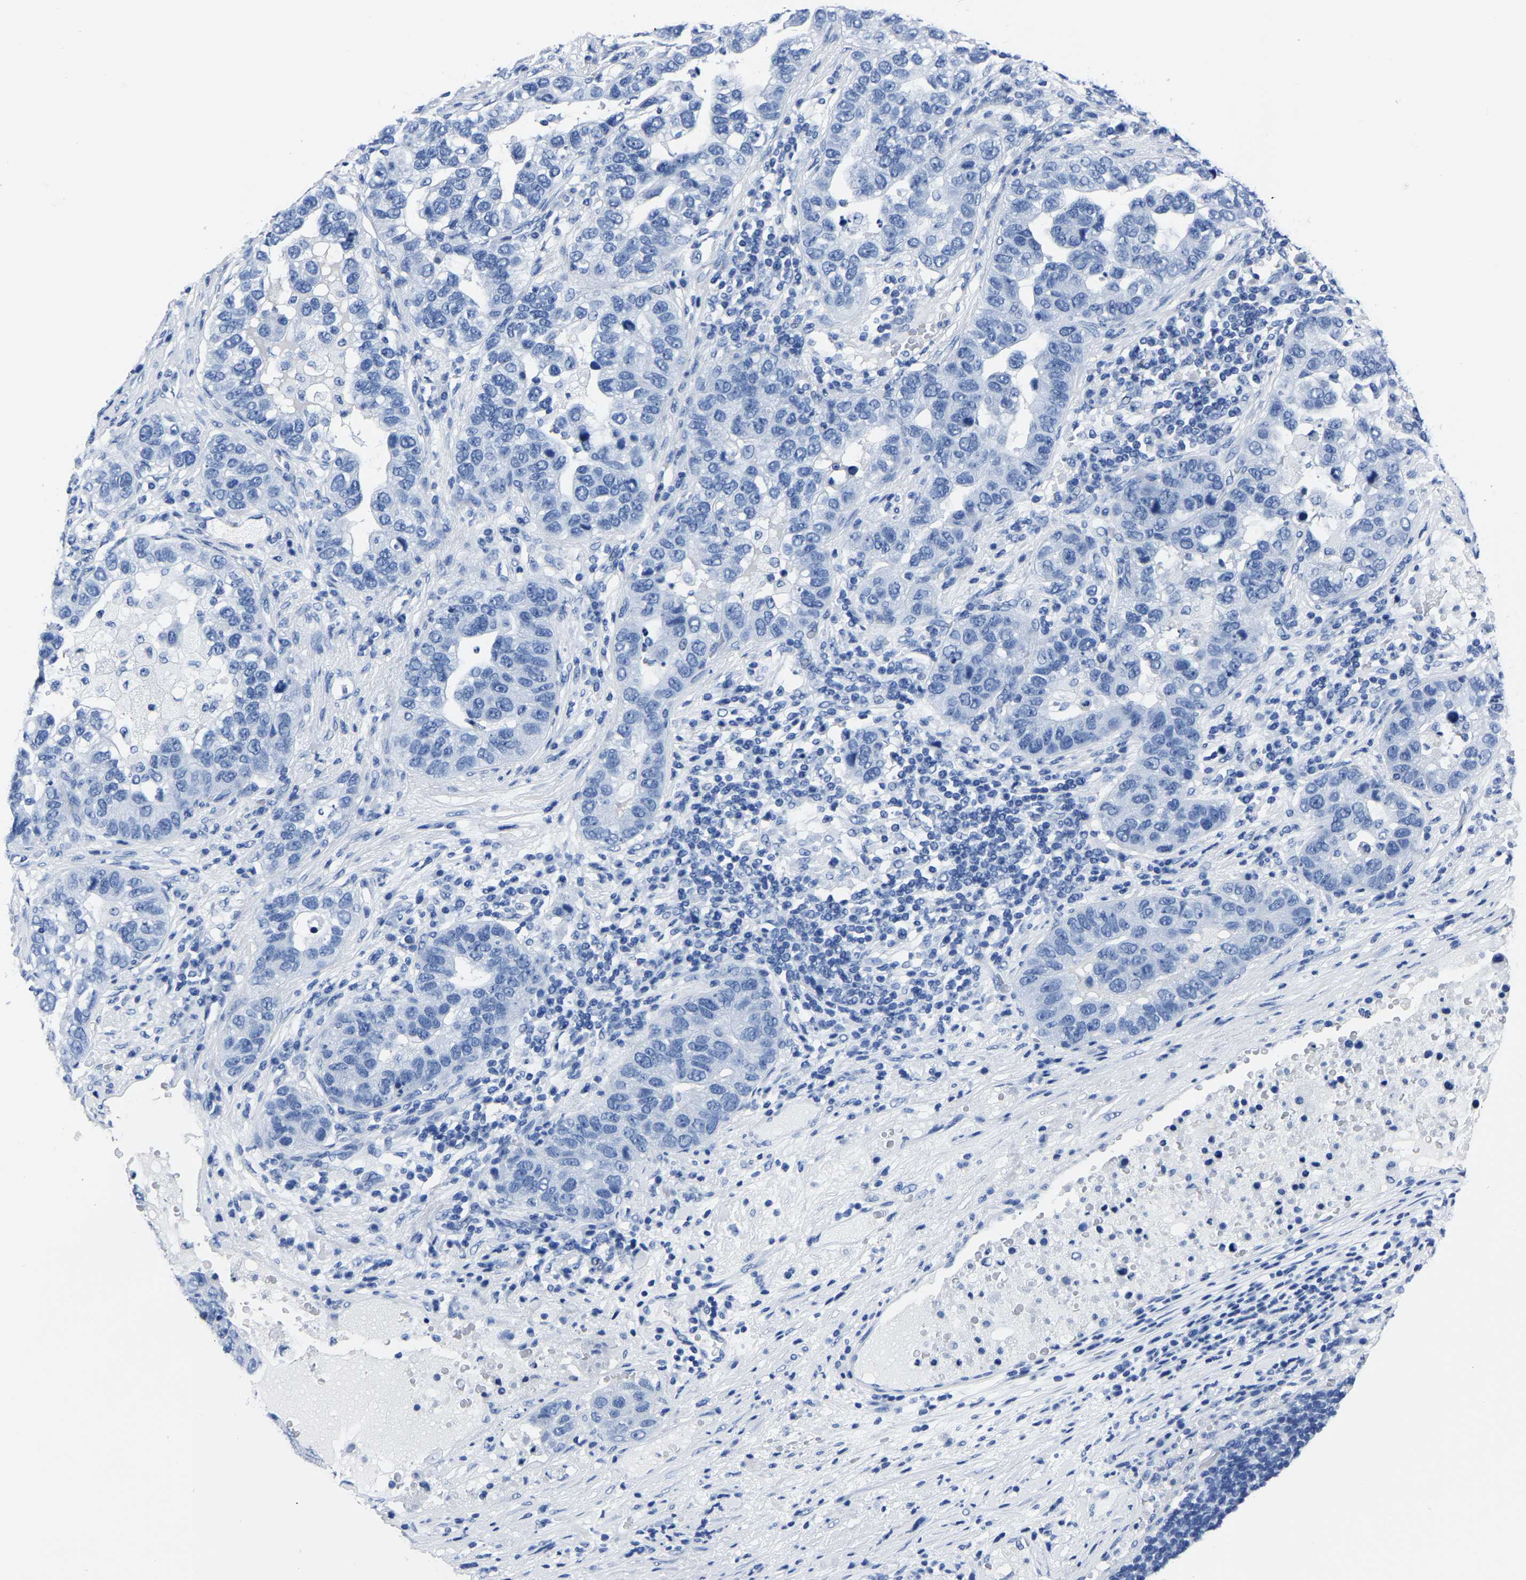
{"staining": {"intensity": "negative", "quantity": "none", "location": "none"}, "tissue": "pancreatic cancer", "cell_type": "Tumor cells", "image_type": "cancer", "snomed": [{"axis": "morphology", "description": "Adenocarcinoma, NOS"}, {"axis": "topography", "description": "Pancreas"}], "caption": "High magnification brightfield microscopy of adenocarcinoma (pancreatic) stained with DAB (brown) and counterstained with hematoxylin (blue): tumor cells show no significant expression.", "gene": "IMPG2", "patient": {"sex": "female", "age": 61}}